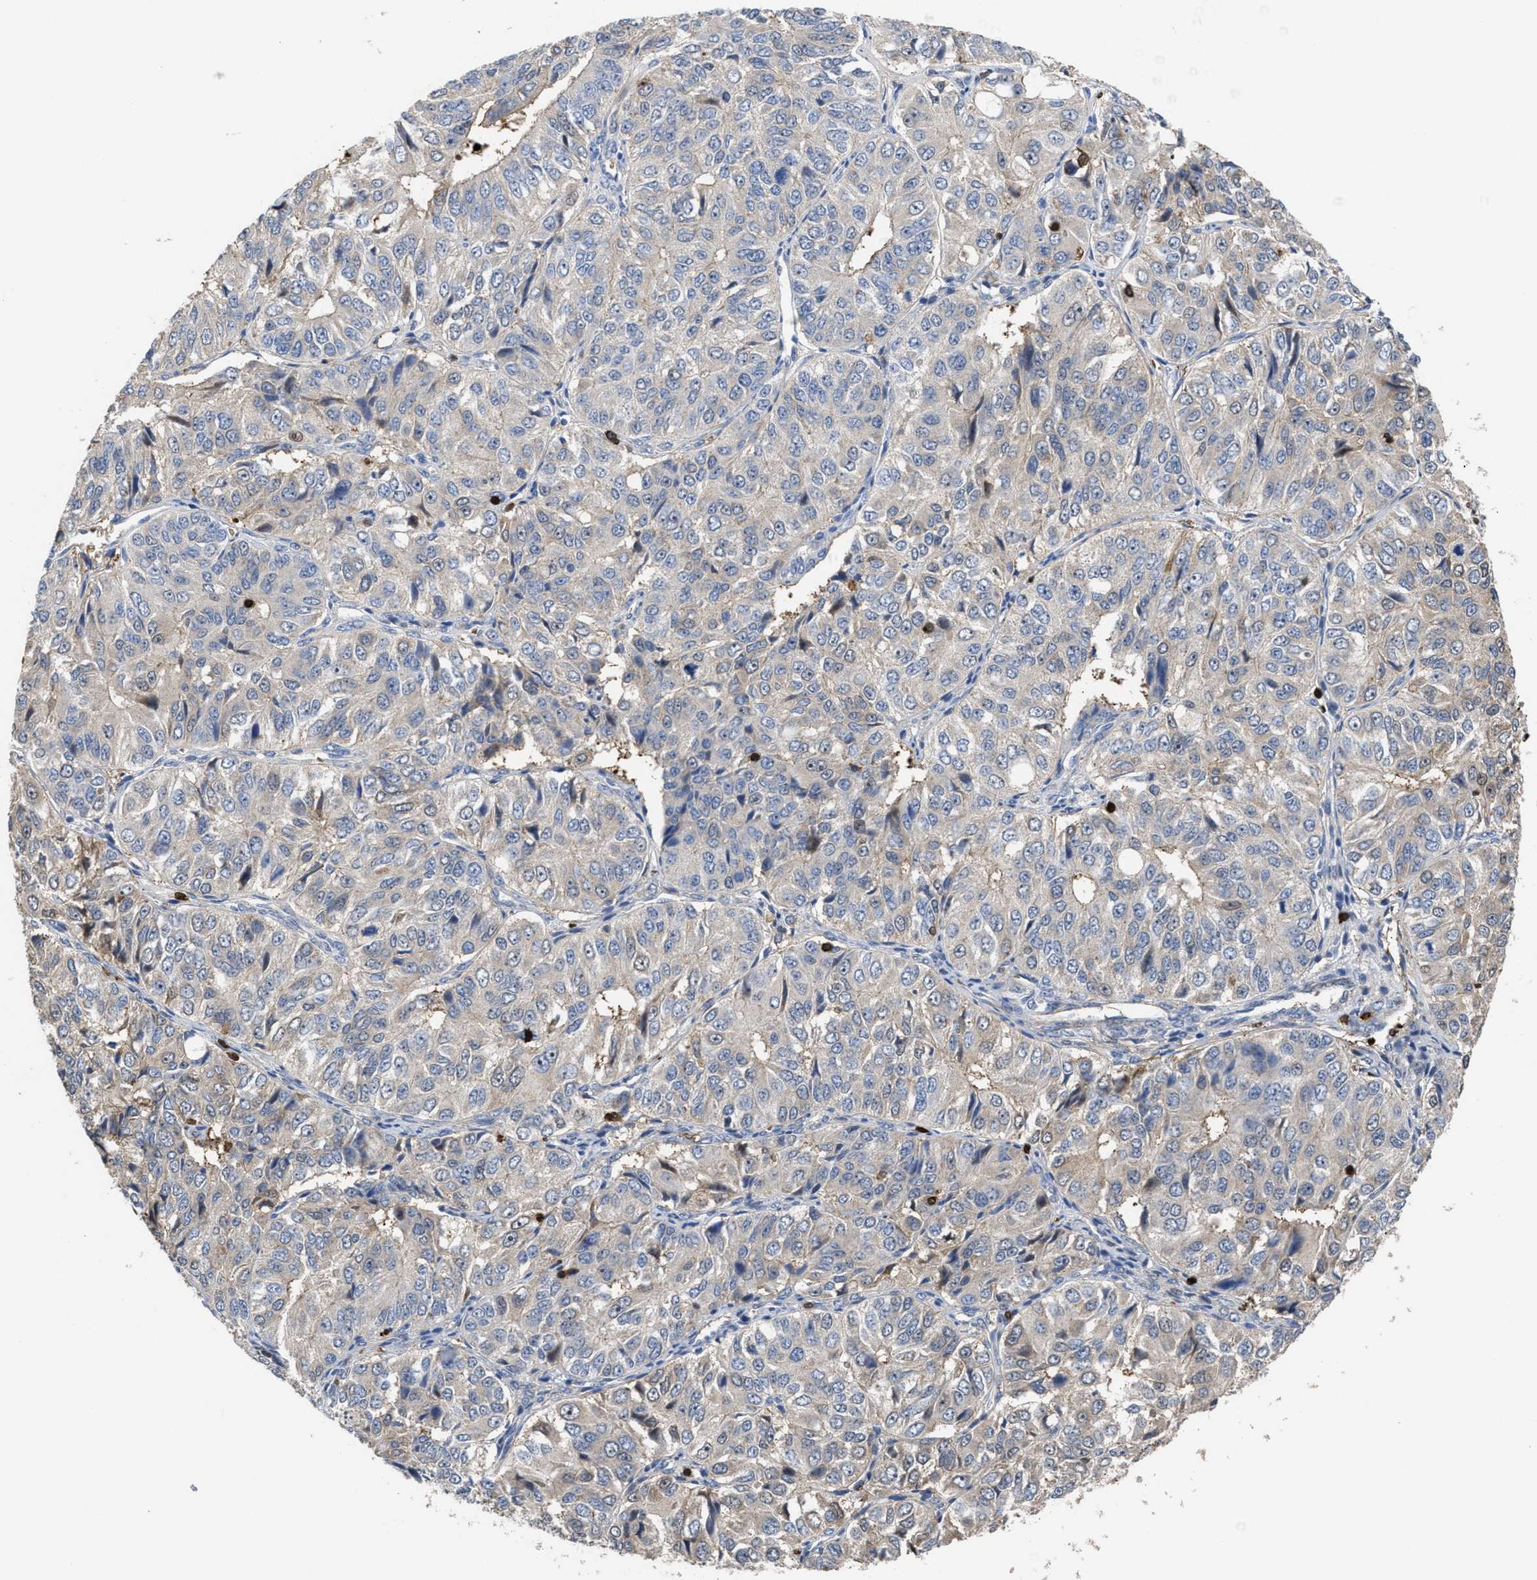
{"staining": {"intensity": "weak", "quantity": "<25%", "location": "cytoplasmic/membranous"}, "tissue": "ovarian cancer", "cell_type": "Tumor cells", "image_type": "cancer", "snomed": [{"axis": "morphology", "description": "Carcinoma, endometroid"}, {"axis": "topography", "description": "Ovary"}], "caption": "DAB (3,3'-diaminobenzidine) immunohistochemical staining of human endometroid carcinoma (ovarian) exhibits no significant expression in tumor cells. (Stains: DAB (3,3'-diaminobenzidine) IHC with hematoxylin counter stain, Microscopy: brightfield microscopy at high magnification).", "gene": "PTPRE", "patient": {"sex": "female", "age": 51}}